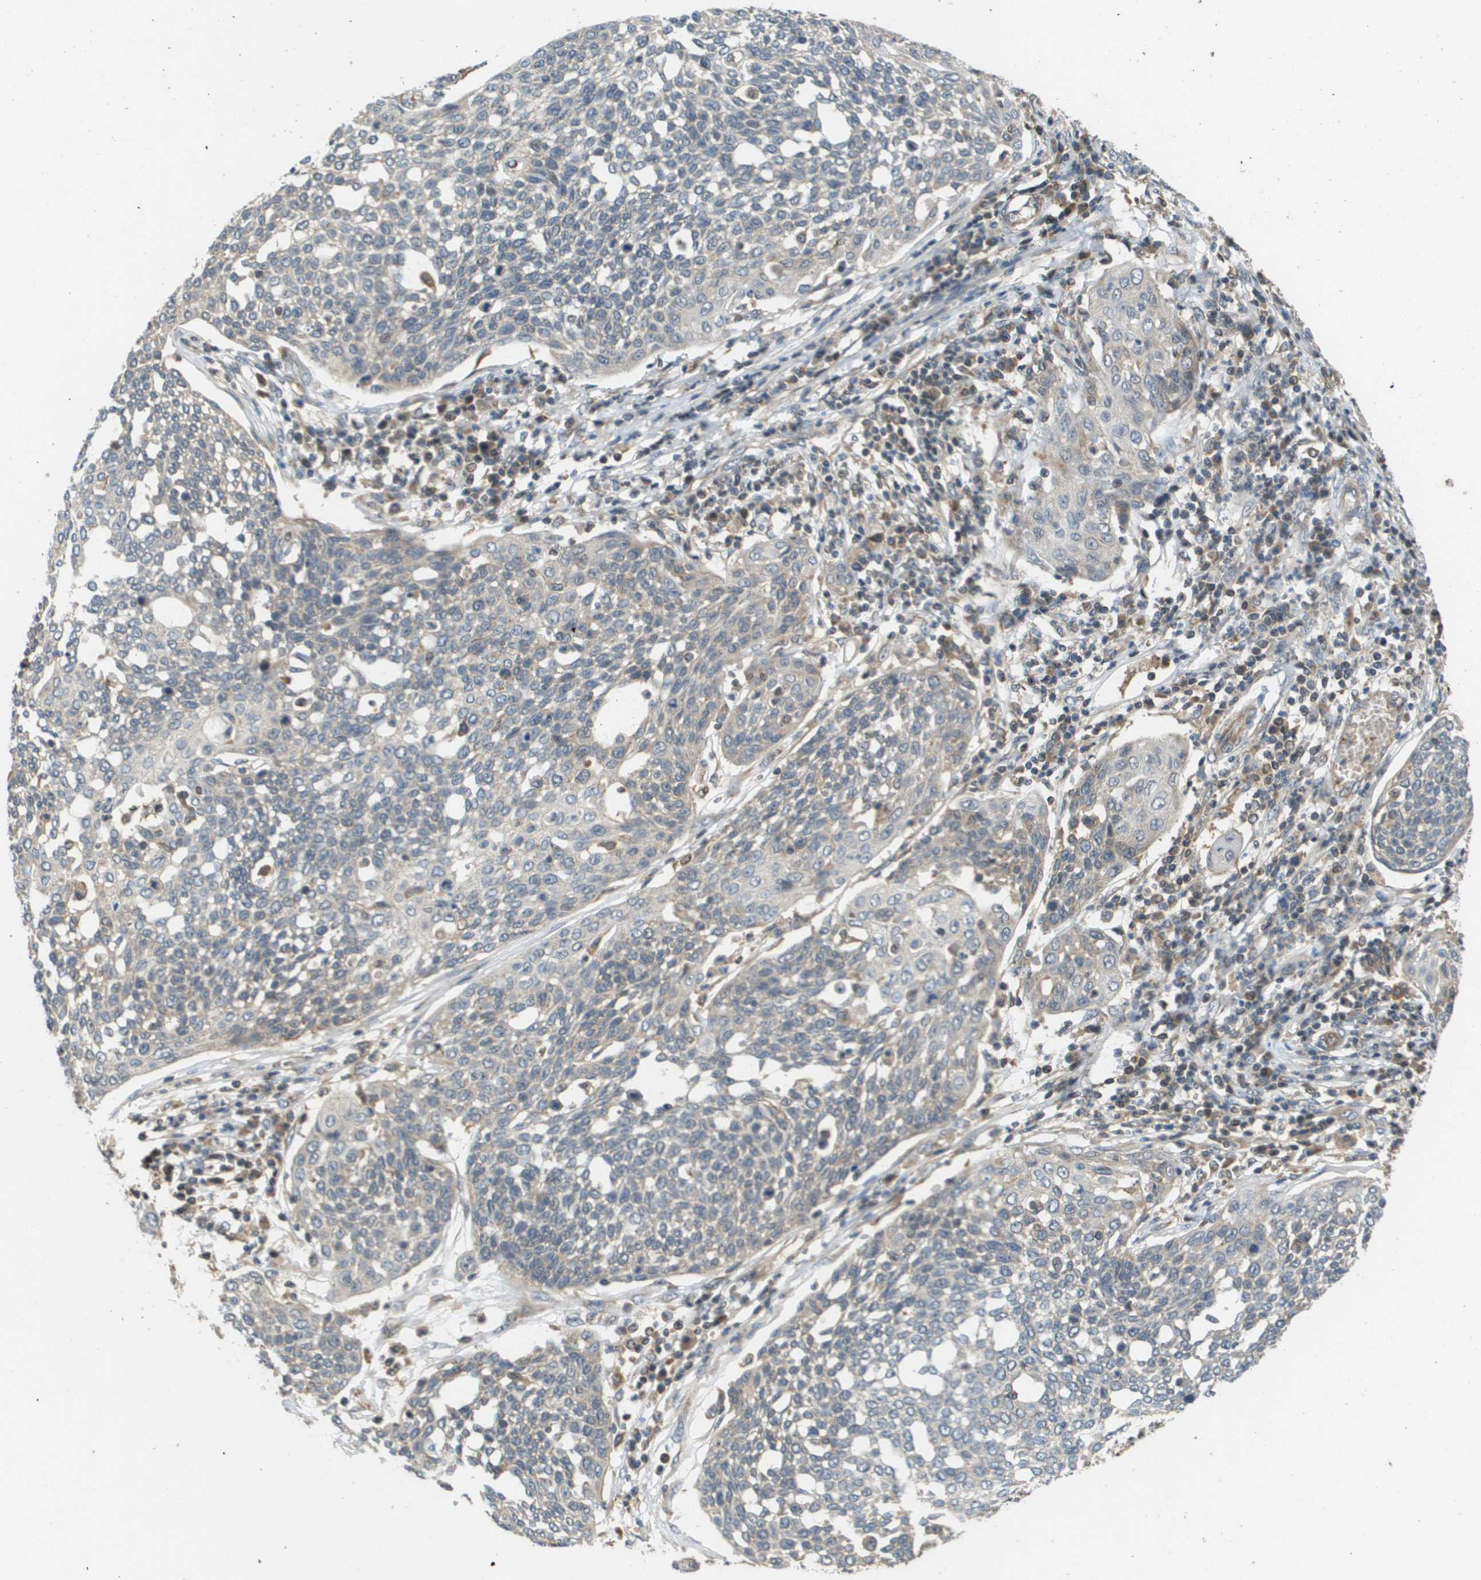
{"staining": {"intensity": "negative", "quantity": "none", "location": "none"}, "tissue": "cervical cancer", "cell_type": "Tumor cells", "image_type": "cancer", "snomed": [{"axis": "morphology", "description": "Squamous cell carcinoma, NOS"}, {"axis": "topography", "description": "Cervix"}], "caption": "There is no significant expression in tumor cells of squamous cell carcinoma (cervical).", "gene": "RBM38", "patient": {"sex": "female", "age": 34}}